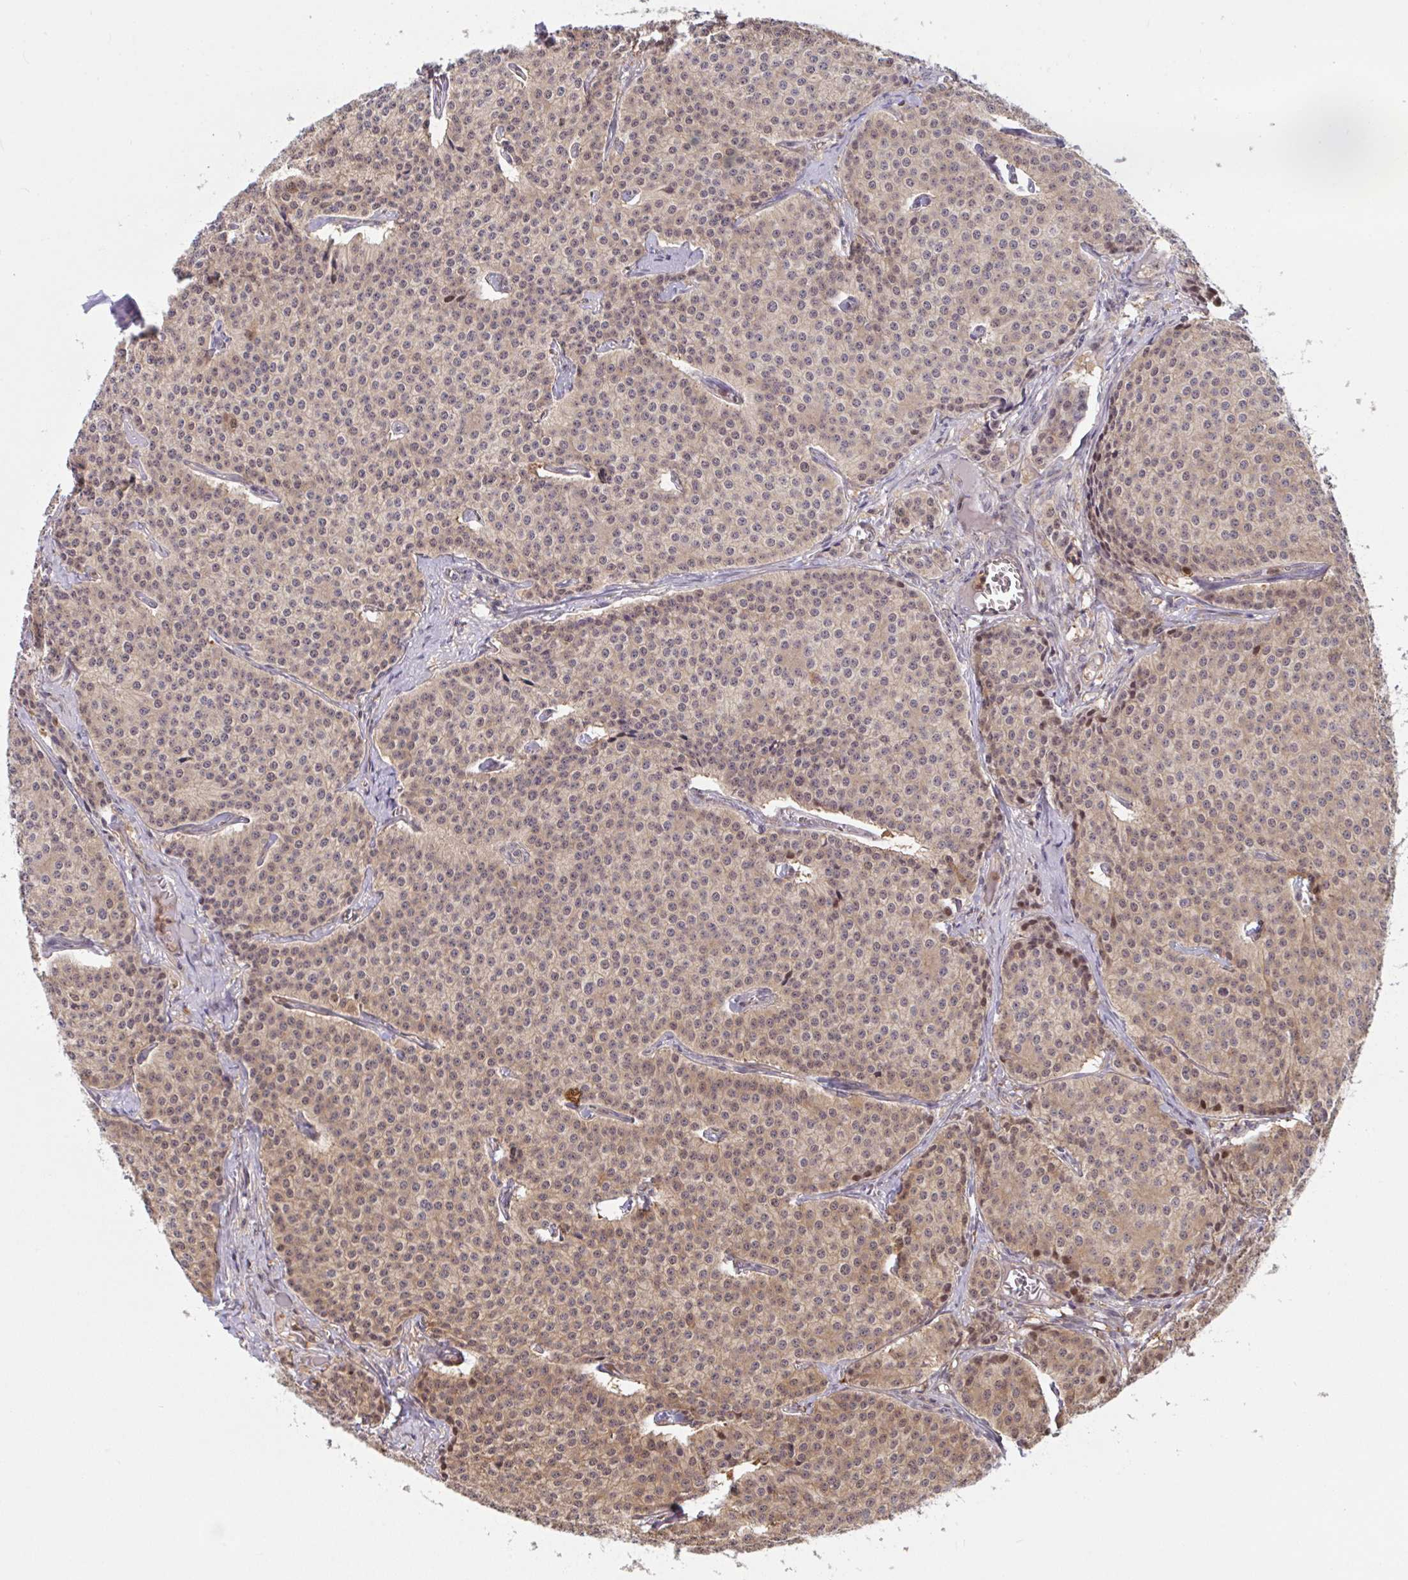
{"staining": {"intensity": "moderate", "quantity": ">75%", "location": "cytoplasmic/membranous,nuclear"}, "tissue": "carcinoid", "cell_type": "Tumor cells", "image_type": "cancer", "snomed": [{"axis": "morphology", "description": "Carcinoid, malignant, NOS"}, {"axis": "topography", "description": "Small intestine"}], "caption": "The immunohistochemical stain shows moderate cytoplasmic/membranous and nuclear positivity in tumor cells of malignant carcinoid tissue. Using DAB (3,3'-diaminobenzidine) (brown) and hematoxylin (blue) stains, captured at high magnification using brightfield microscopy.", "gene": "LMNTD2", "patient": {"sex": "female", "age": 64}}